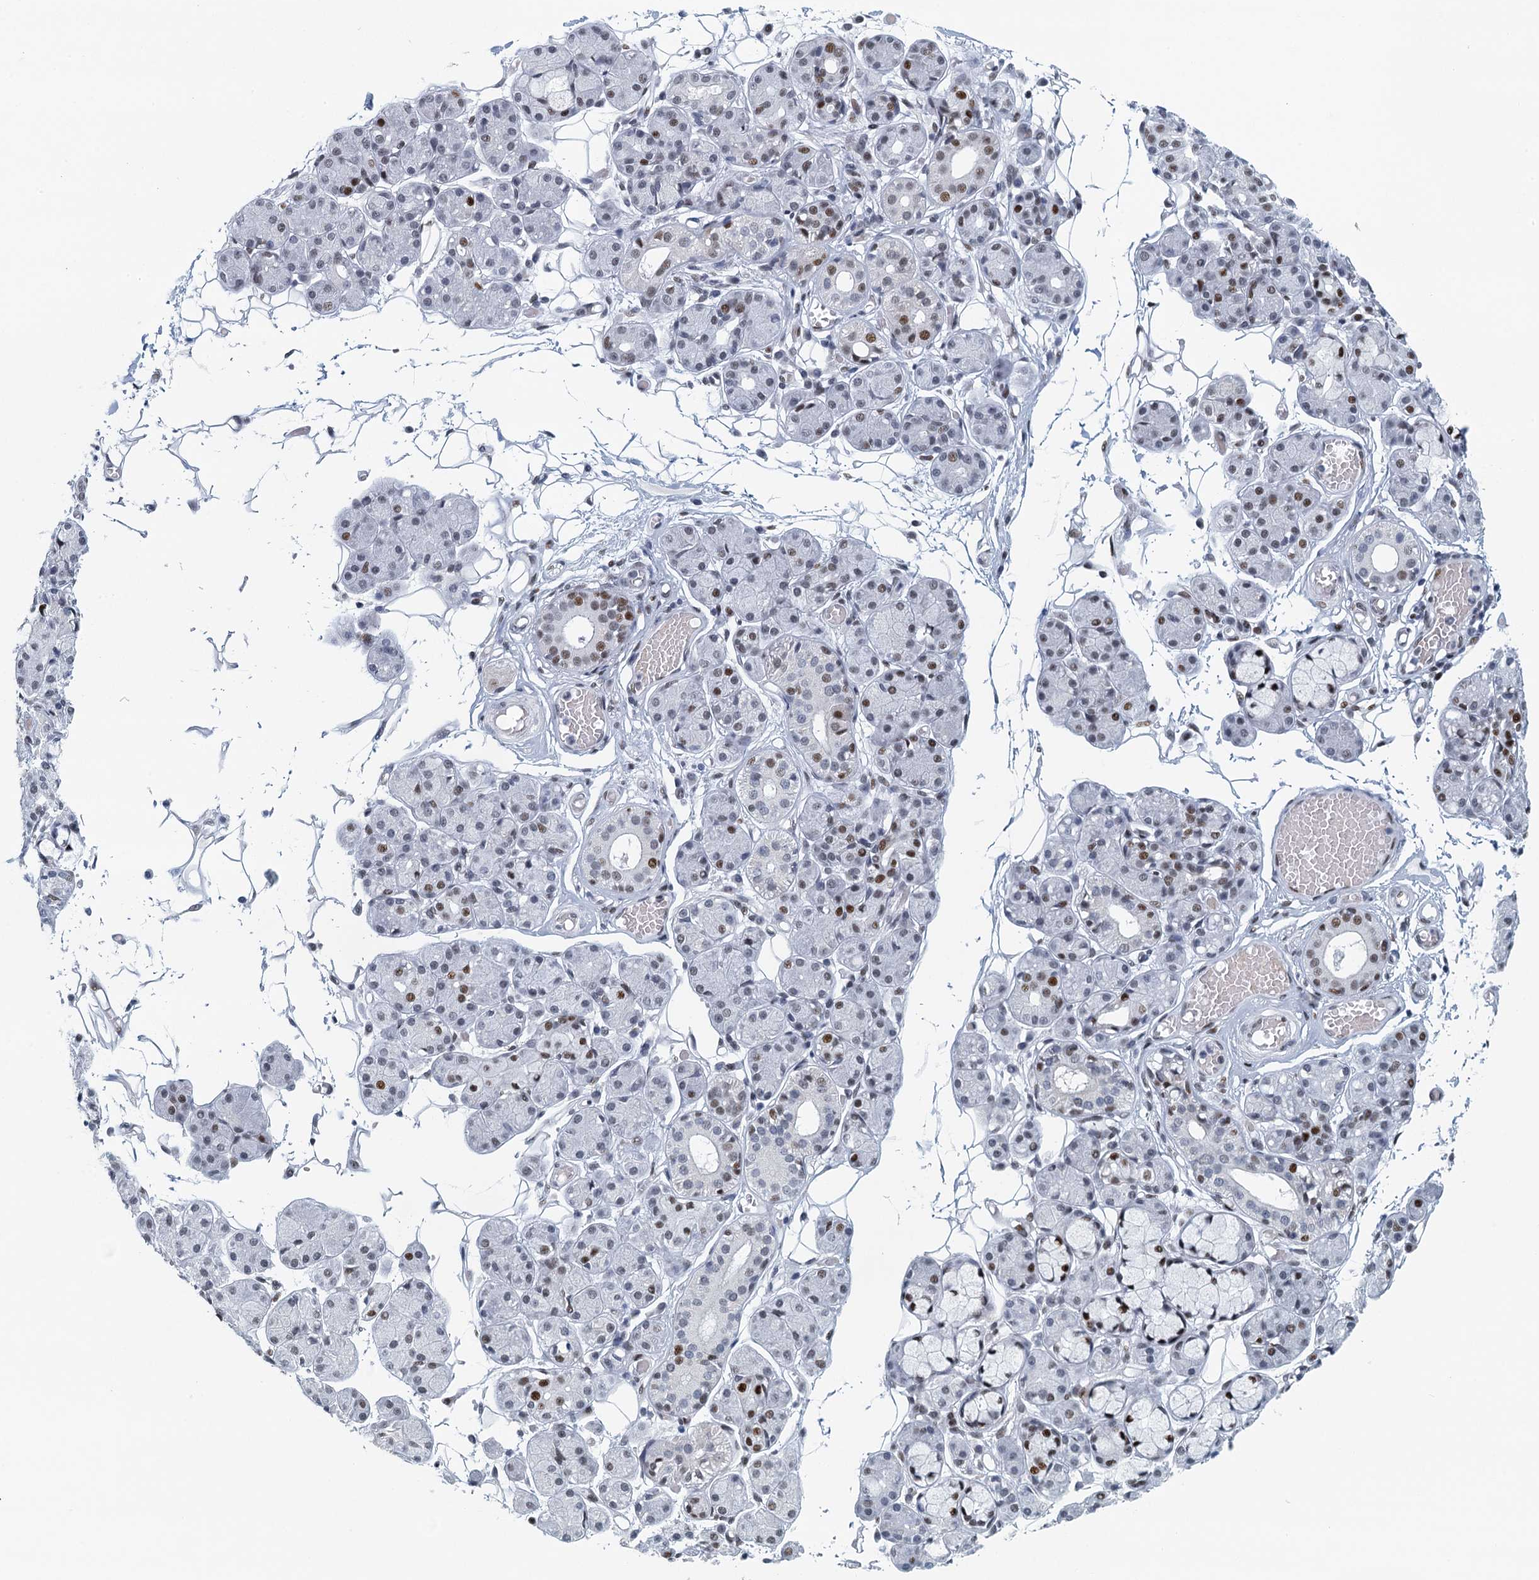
{"staining": {"intensity": "moderate", "quantity": "<25%", "location": "nuclear"}, "tissue": "salivary gland", "cell_type": "Glandular cells", "image_type": "normal", "snomed": [{"axis": "morphology", "description": "Normal tissue, NOS"}, {"axis": "topography", "description": "Salivary gland"}], "caption": "An image showing moderate nuclear positivity in approximately <25% of glandular cells in benign salivary gland, as visualized by brown immunohistochemical staining.", "gene": "TTLL9", "patient": {"sex": "male", "age": 63}}